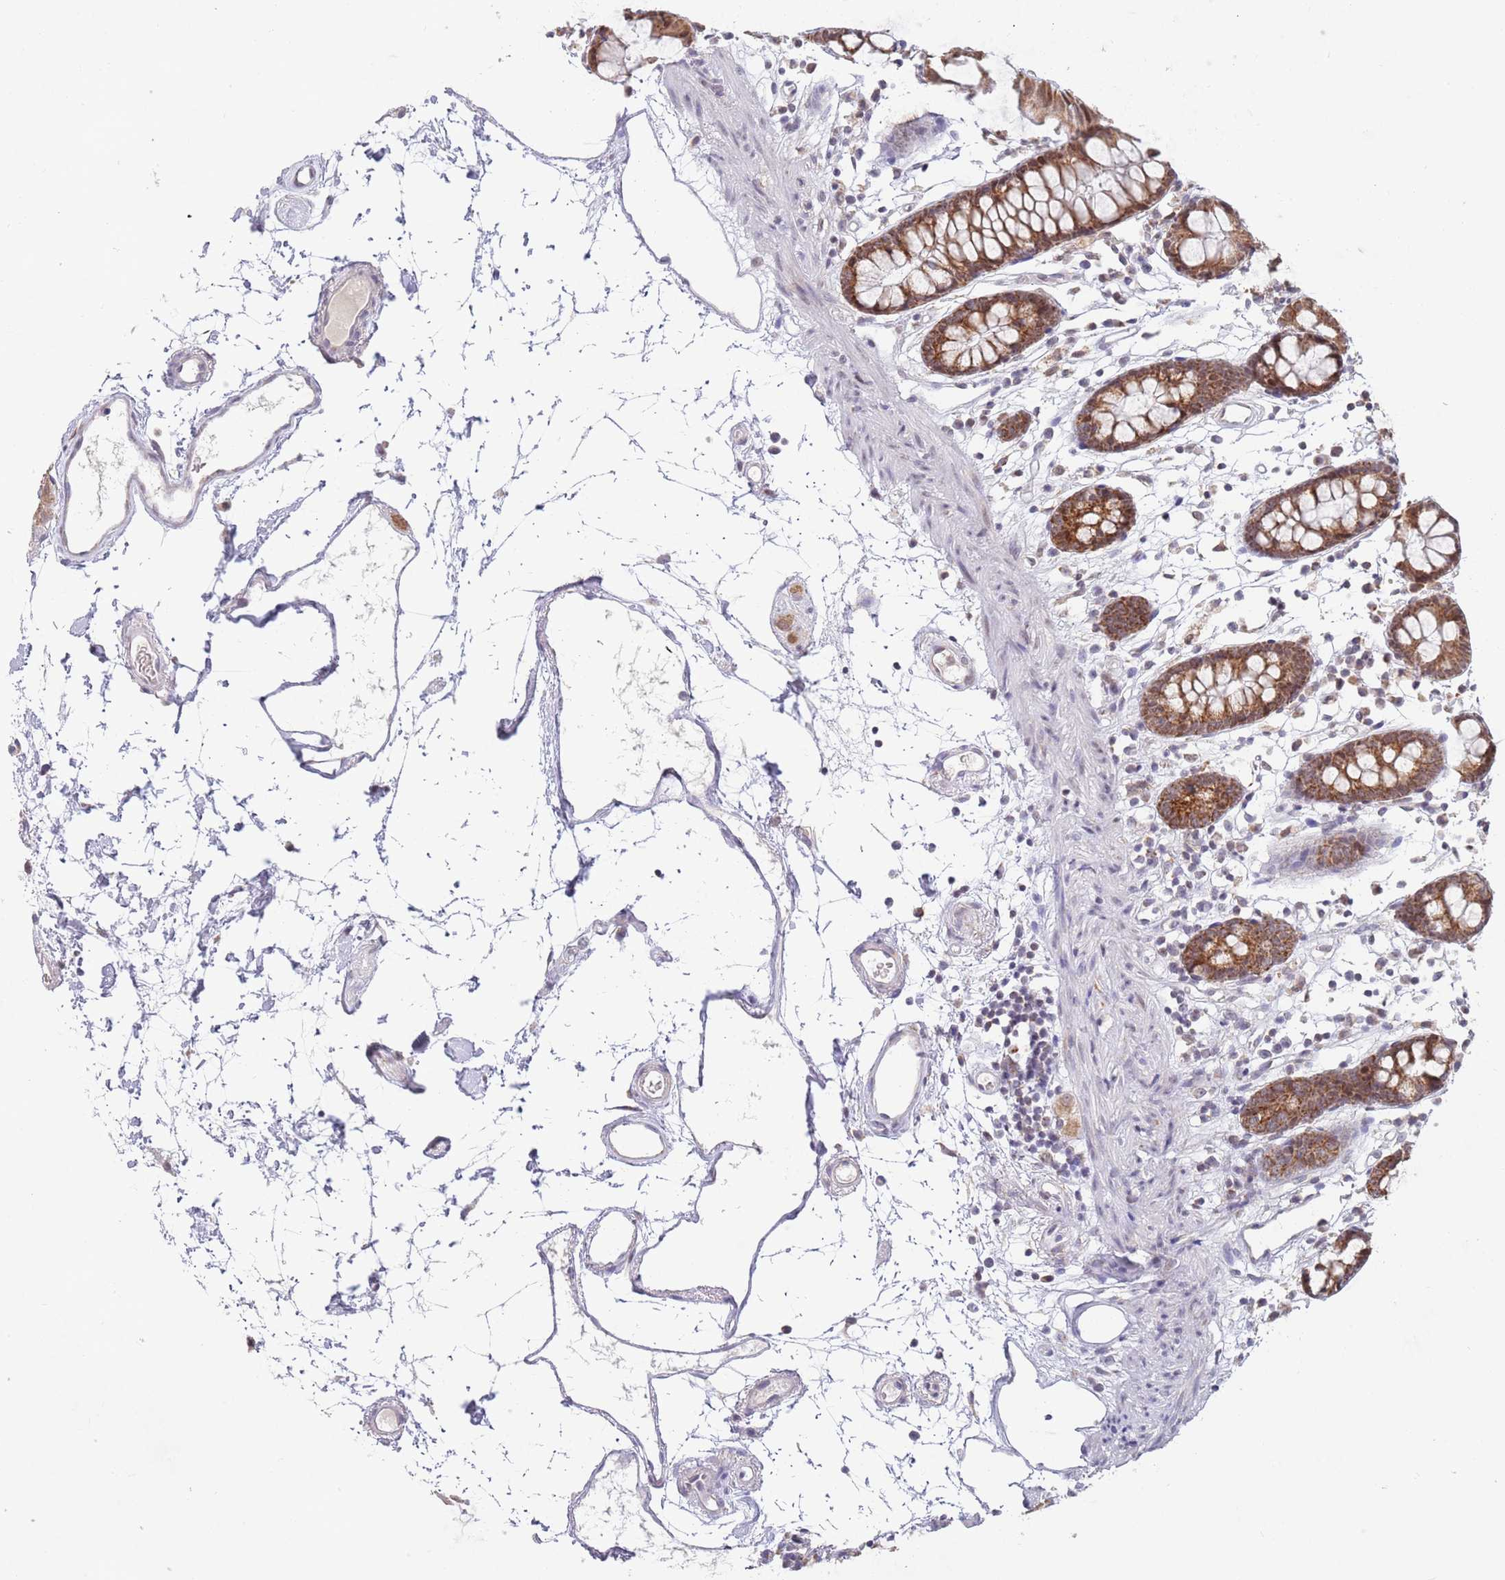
{"staining": {"intensity": "negative", "quantity": "none", "location": "none"}, "tissue": "colon", "cell_type": "Endothelial cells", "image_type": "normal", "snomed": [{"axis": "morphology", "description": "Normal tissue, NOS"}, {"axis": "topography", "description": "Colon"}], "caption": "Immunohistochemistry (IHC) of normal colon displays no expression in endothelial cells.", "gene": "TIMM13", "patient": {"sex": "female", "age": 84}}